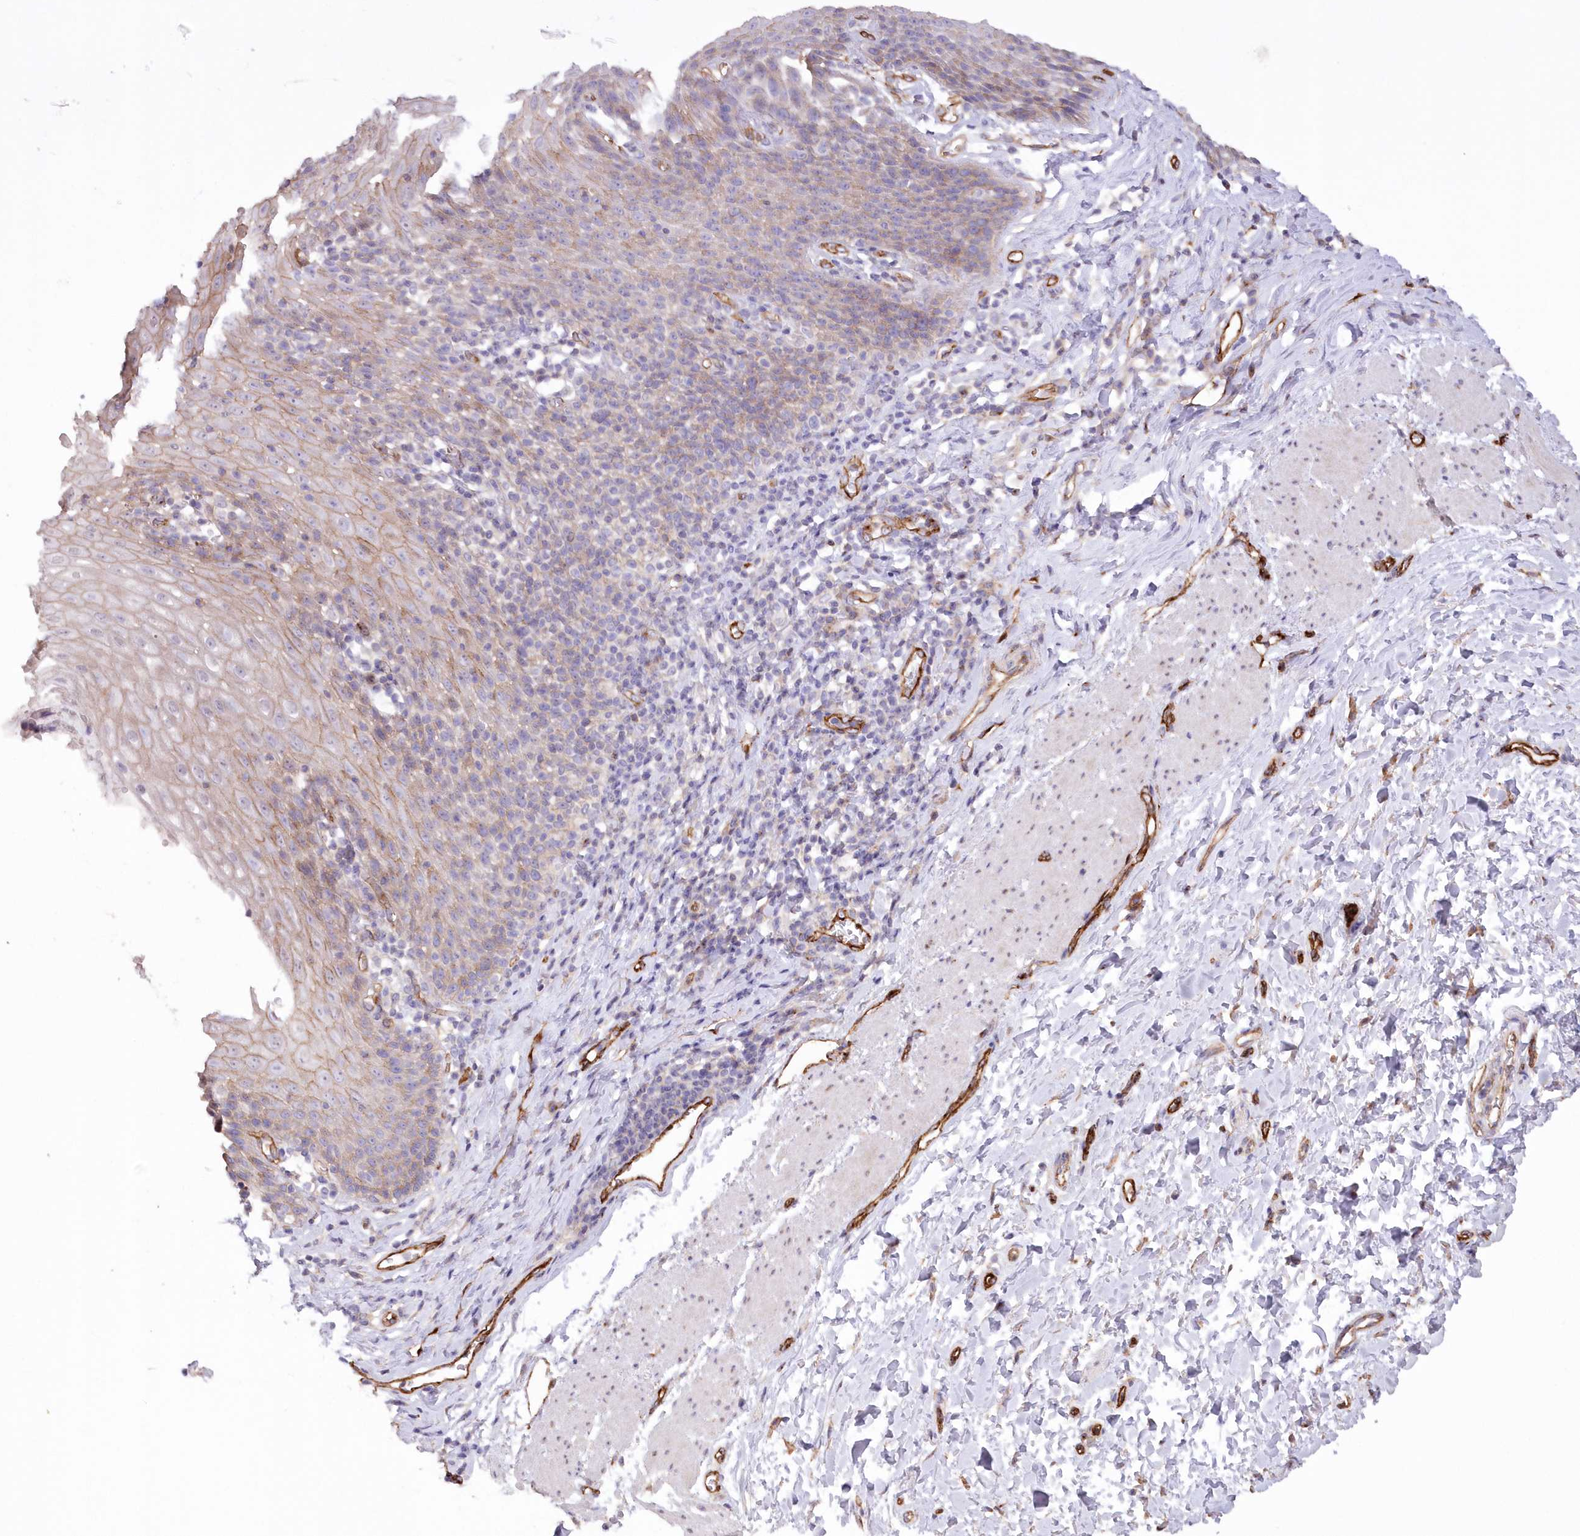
{"staining": {"intensity": "moderate", "quantity": "25%-75%", "location": "cytoplasmic/membranous"}, "tissue": "esophagus", "cell_type": "Squamous epithelial cells", "image_type": "normal", "snomed": [{"axis": "morphology", "description": "Normal tissue, NOS"}, {"axis": "topography", "description": "Esophagus"}], "caption": "Squamous epithelial cells exhibit medium levels of moderate cytoplasmic/membranous positivity in about 25%-75% of cells in benign esophagus.", "gene": "RAB11FIP5", "patient": {"sex": "female", "age": 61}}